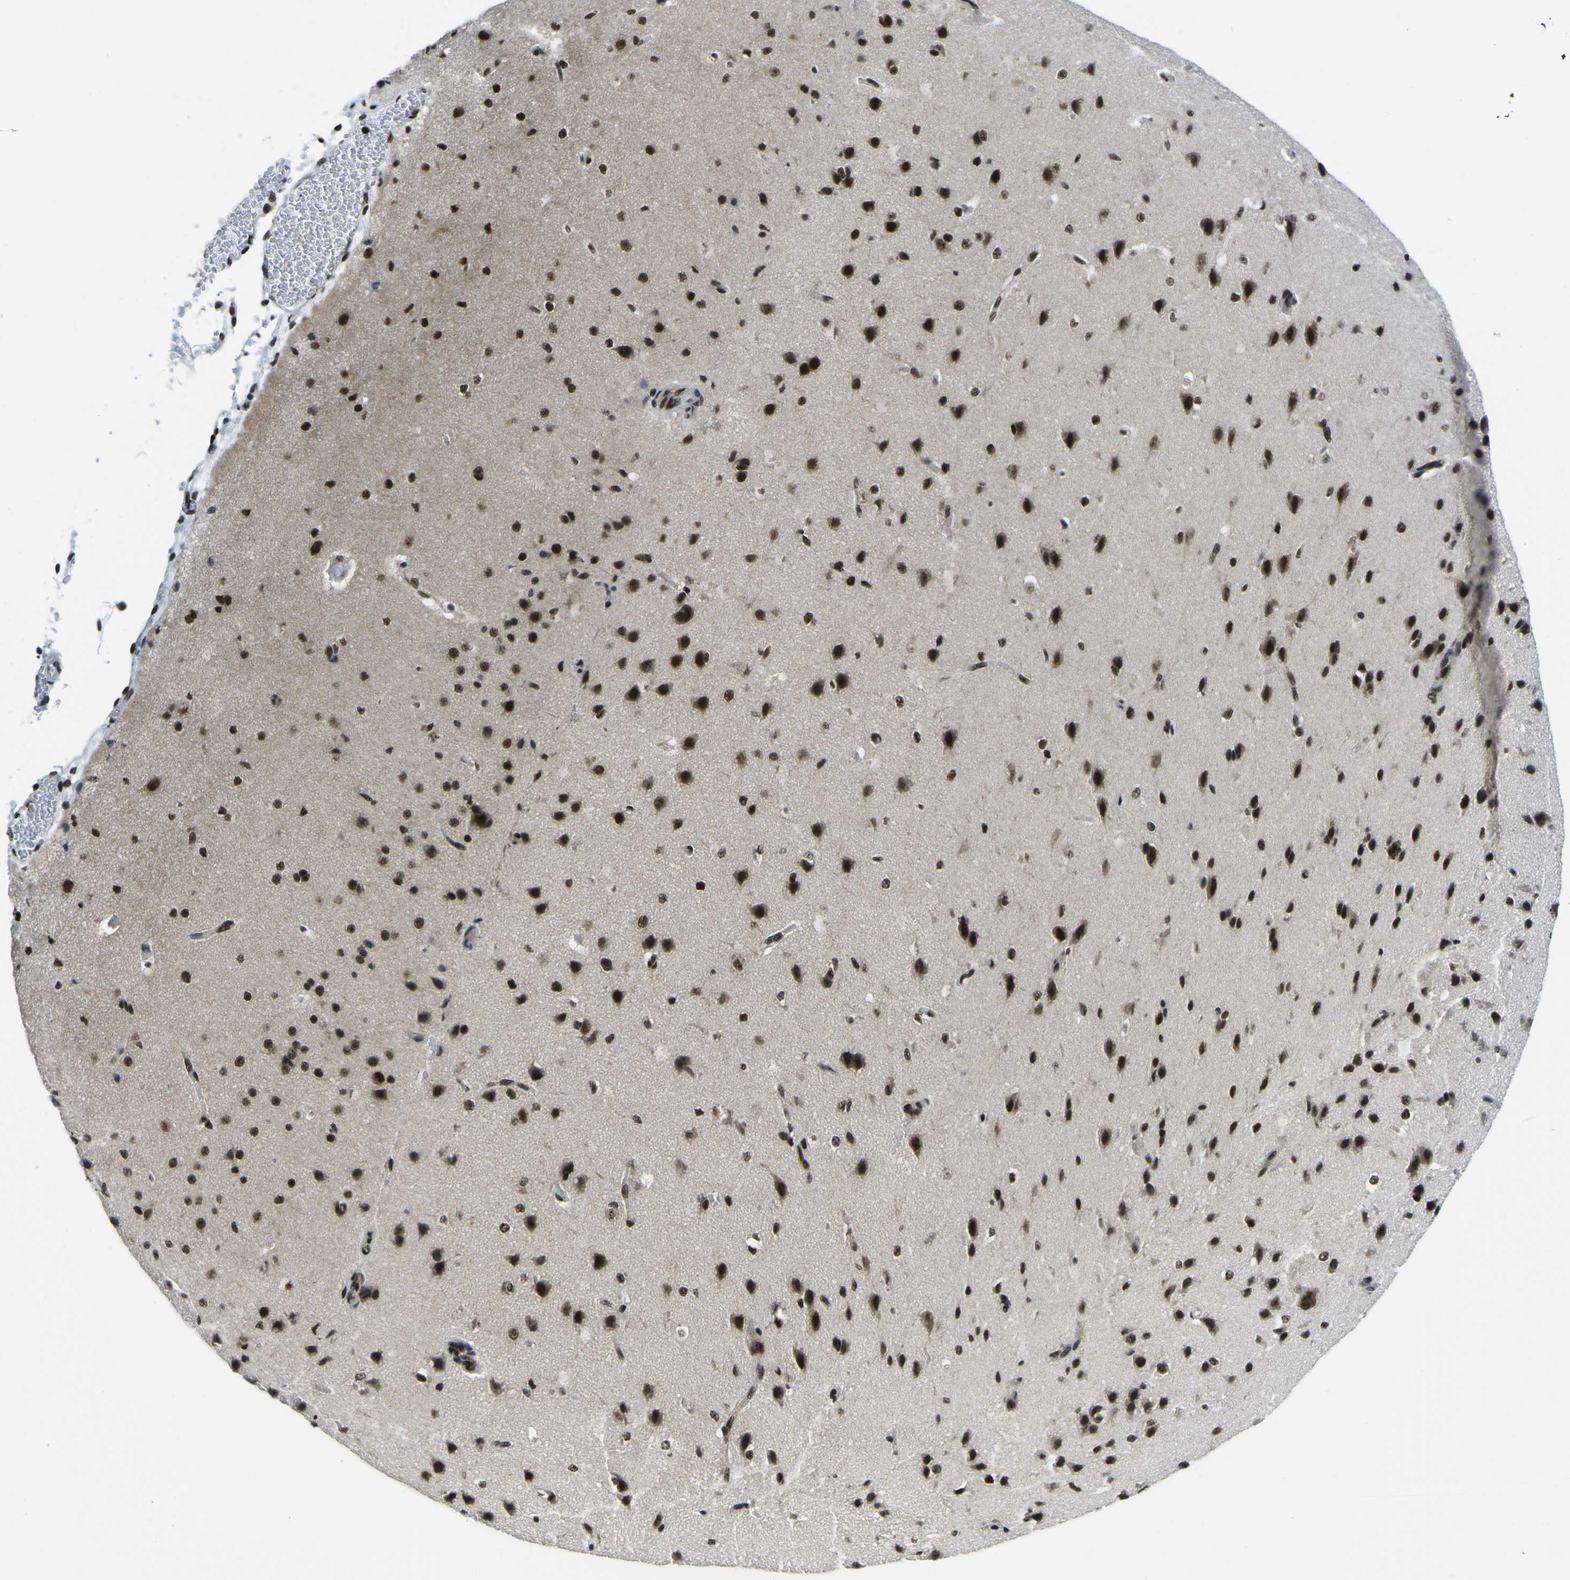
{"staining": {"intensity": "moderate", "quantity": ">75%", "location": "nuclear"}, "tissue": "cerebral cortex", "cell_type": "Endothelial cells", "image_type": "normal", "snomed": [{"axis": "morphology", "description": "Normal tissue, NOS"}, {"axis": "morphology", "description": "Developmental malformation"}, {"axis": "topography", "description": "Cerebral cortex"}], "caption": "DAB immunohistochemical staining of benign human cerebral cortex demonstrates moderate nuclear protein positivity in approximately >75% of endothelial cells. (DAB IHC with brightfield microscopy, high magnification).", "gene": "RBL2", "patient": {"sex": "female", "age": 30}}